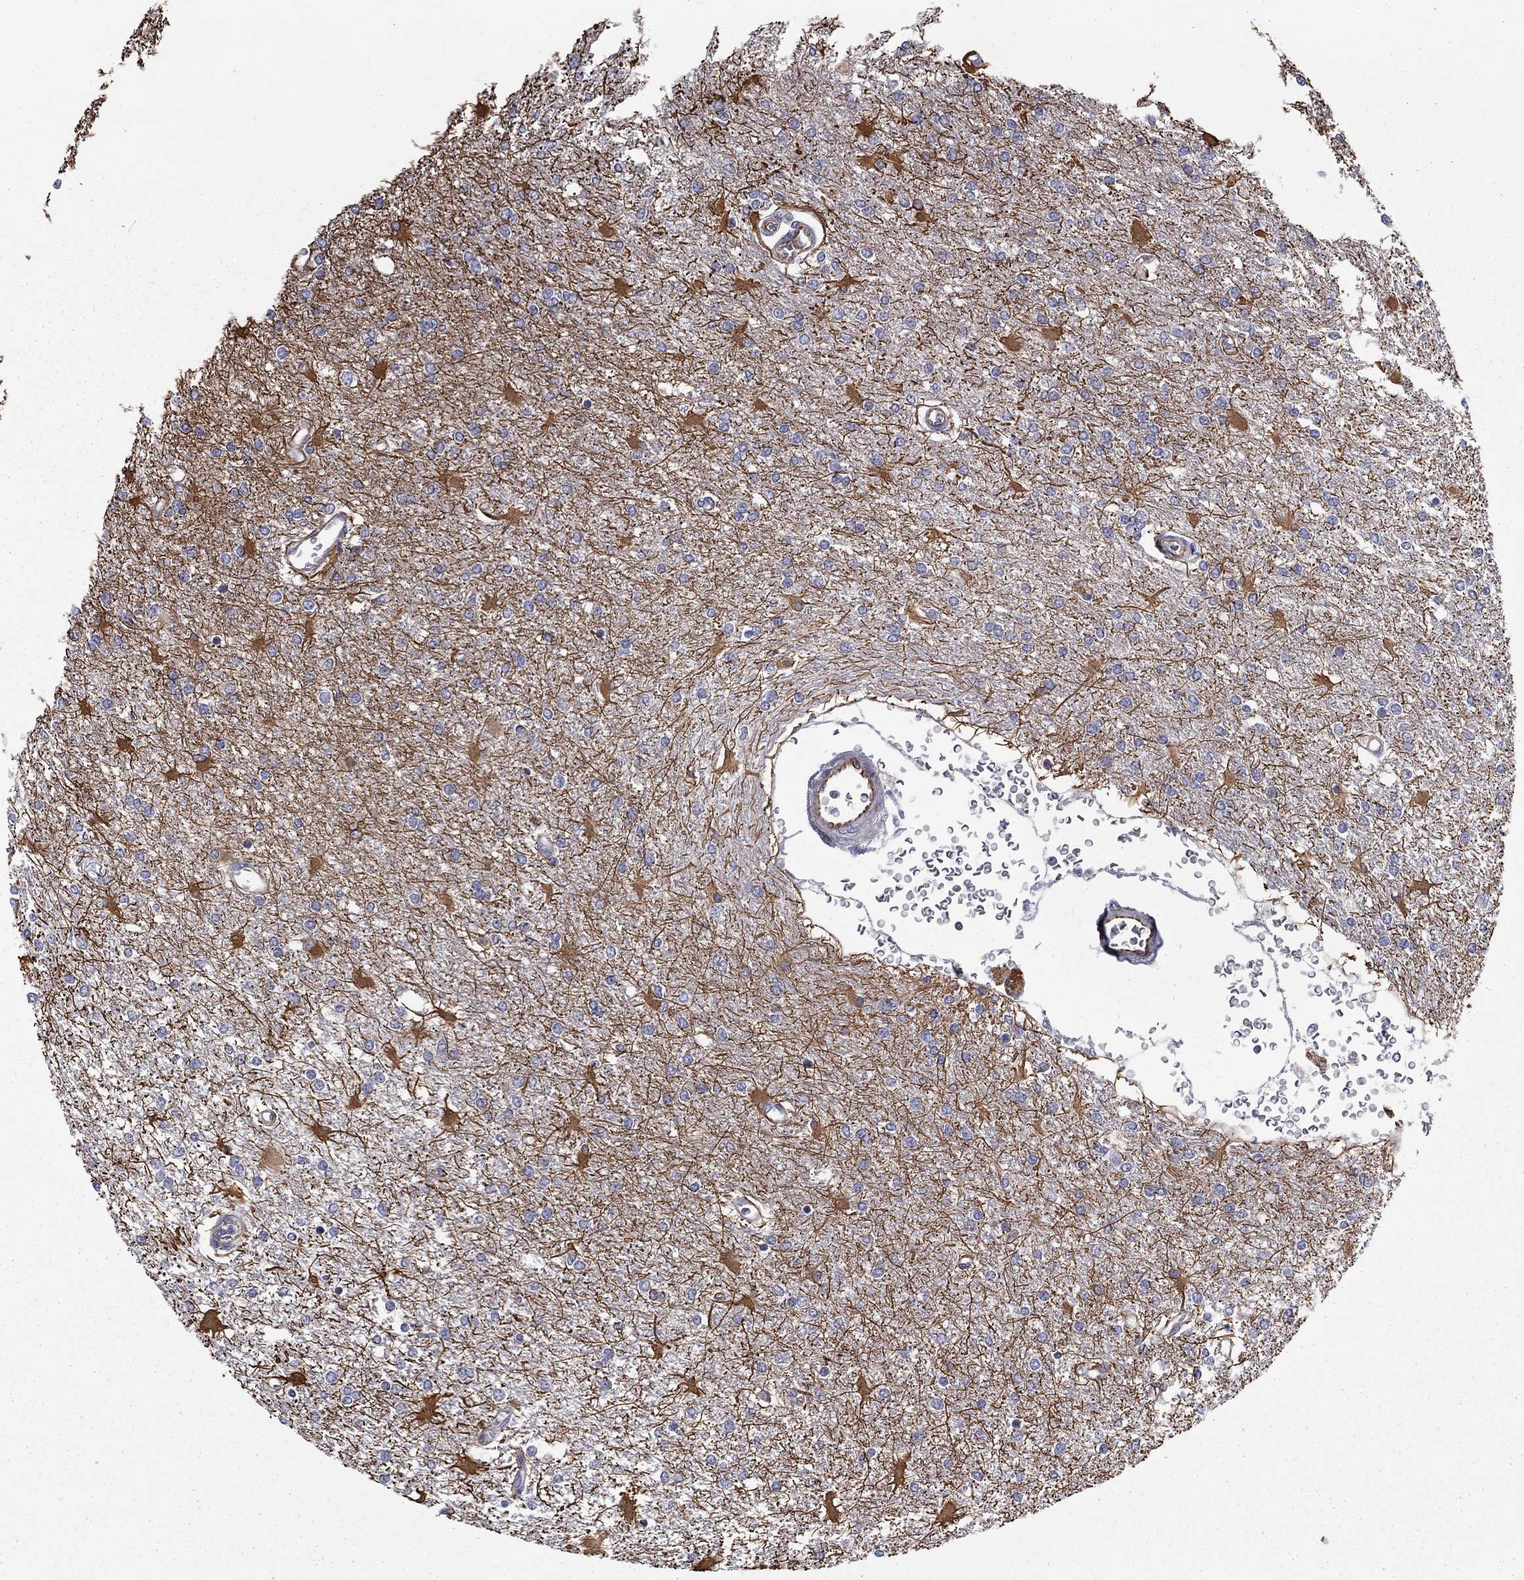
{"staining": {"intensity": "negative", "quantity": "none", "location": "none"}, "tissue": "glioma", "cell_type": "Tumor cells", "image_type": "cancer", "snomed": [{"axis": "morphology", "description": "Glioma, malignant, High grade"}, {"axis": "topography", "description": "Cerebral cortex"}], "caption": "Image shows no significant protein expression in tumor cells of glioma.", "gene": "CLSTN1", "patient": {"sex": "male", "age": 79}}